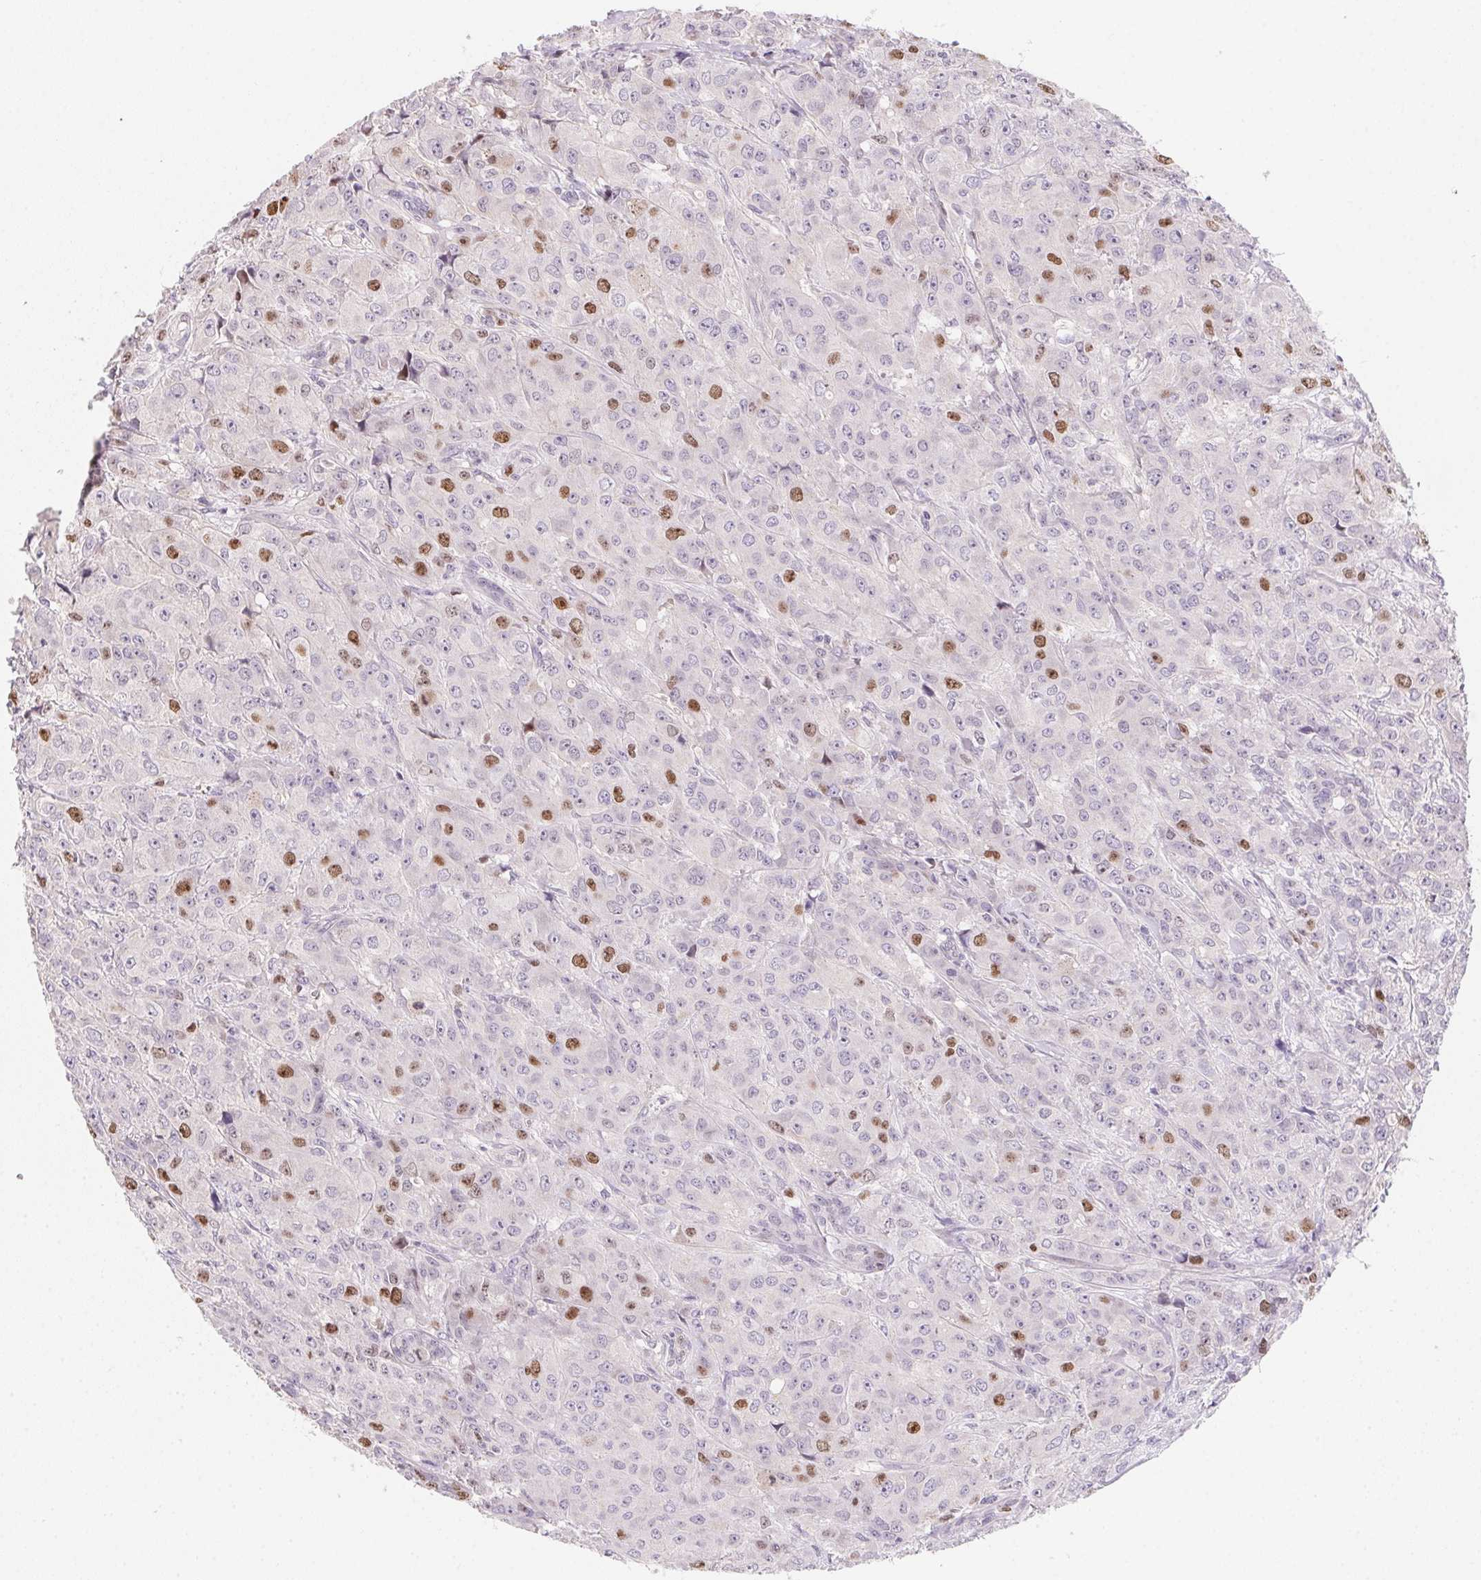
{"staining": {"intensity": "strong", "quantity": "<25%", "location": "nuclear"}, "tissue": "breast cancer", "cell_type": "Tumor cells", "image_type": "cancer", "snomed": [{"axis": "morphology", "description": "Normal tissue, NOS"}, {"axis": "morphology", "description": "Duct carcinoma"}, {"axis": "topography", "description": "Breast"}], "caption": "Human breast cancer stained with a brown dye exhibits strong nuclear positive expression in about <25% of tumor cells.", "gene": "HELLS", "patient": {"sex": "female", "age": 43}}